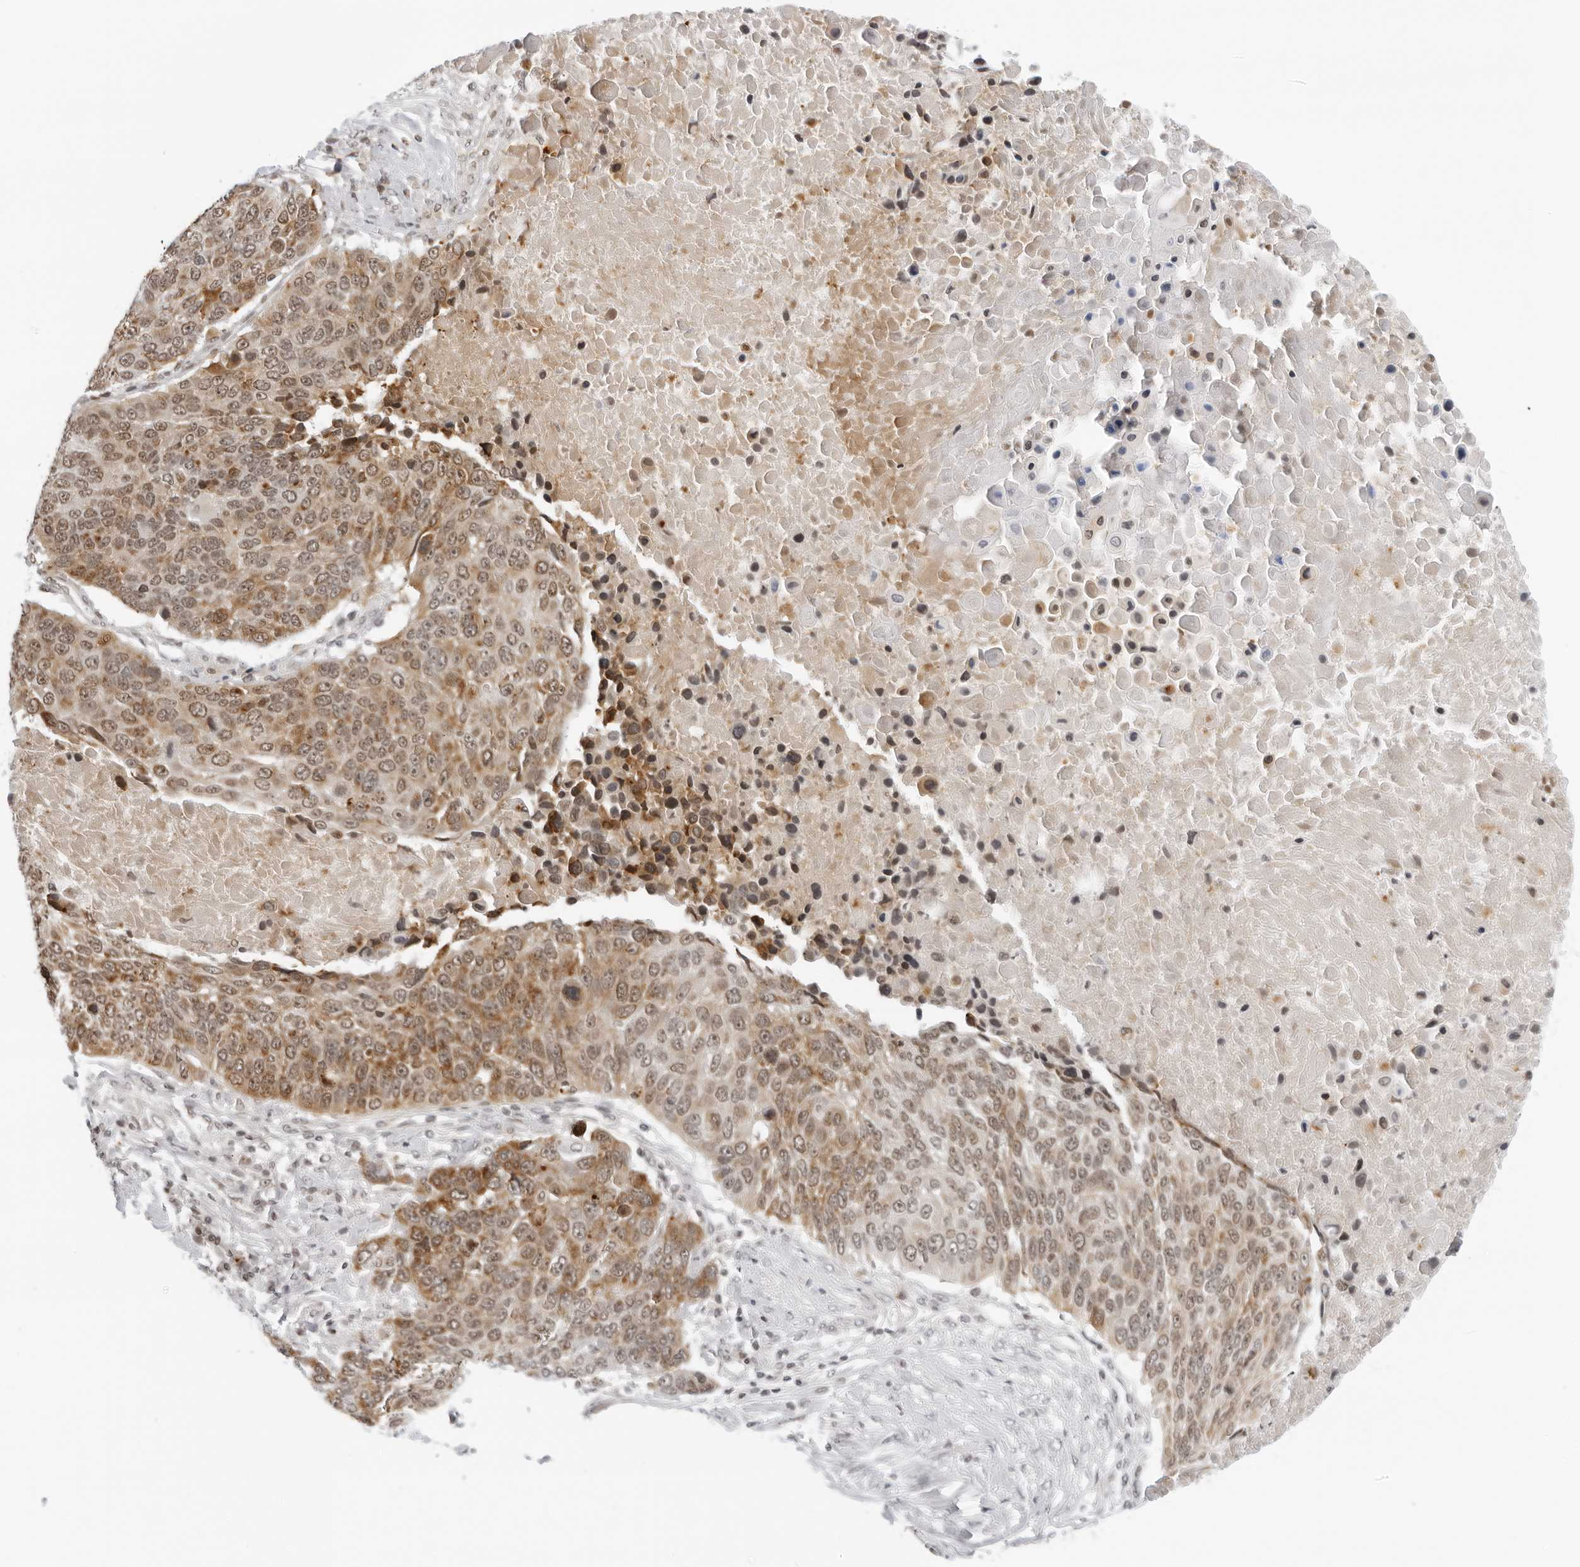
{"staining": {"intensity": "moderate", "quantity": ">75%", "location": "cytoplasmic/membranous,nuclear"}, "tissue": "lung cancer", "cell_type": "Tumor cells", "image_type": "cancer", "snomed": [{"axis": "morphology", "description": "Squamous cell carcinoma, NOS"}, {"axis": "topography", "description": "Lung"}], "caption": "Lung squamous cell carcinoma stained with a protein marker displays moderate staining in tumor cells.", "gene": "MSH6", "patient": {"sex": "male", "age": 66}}